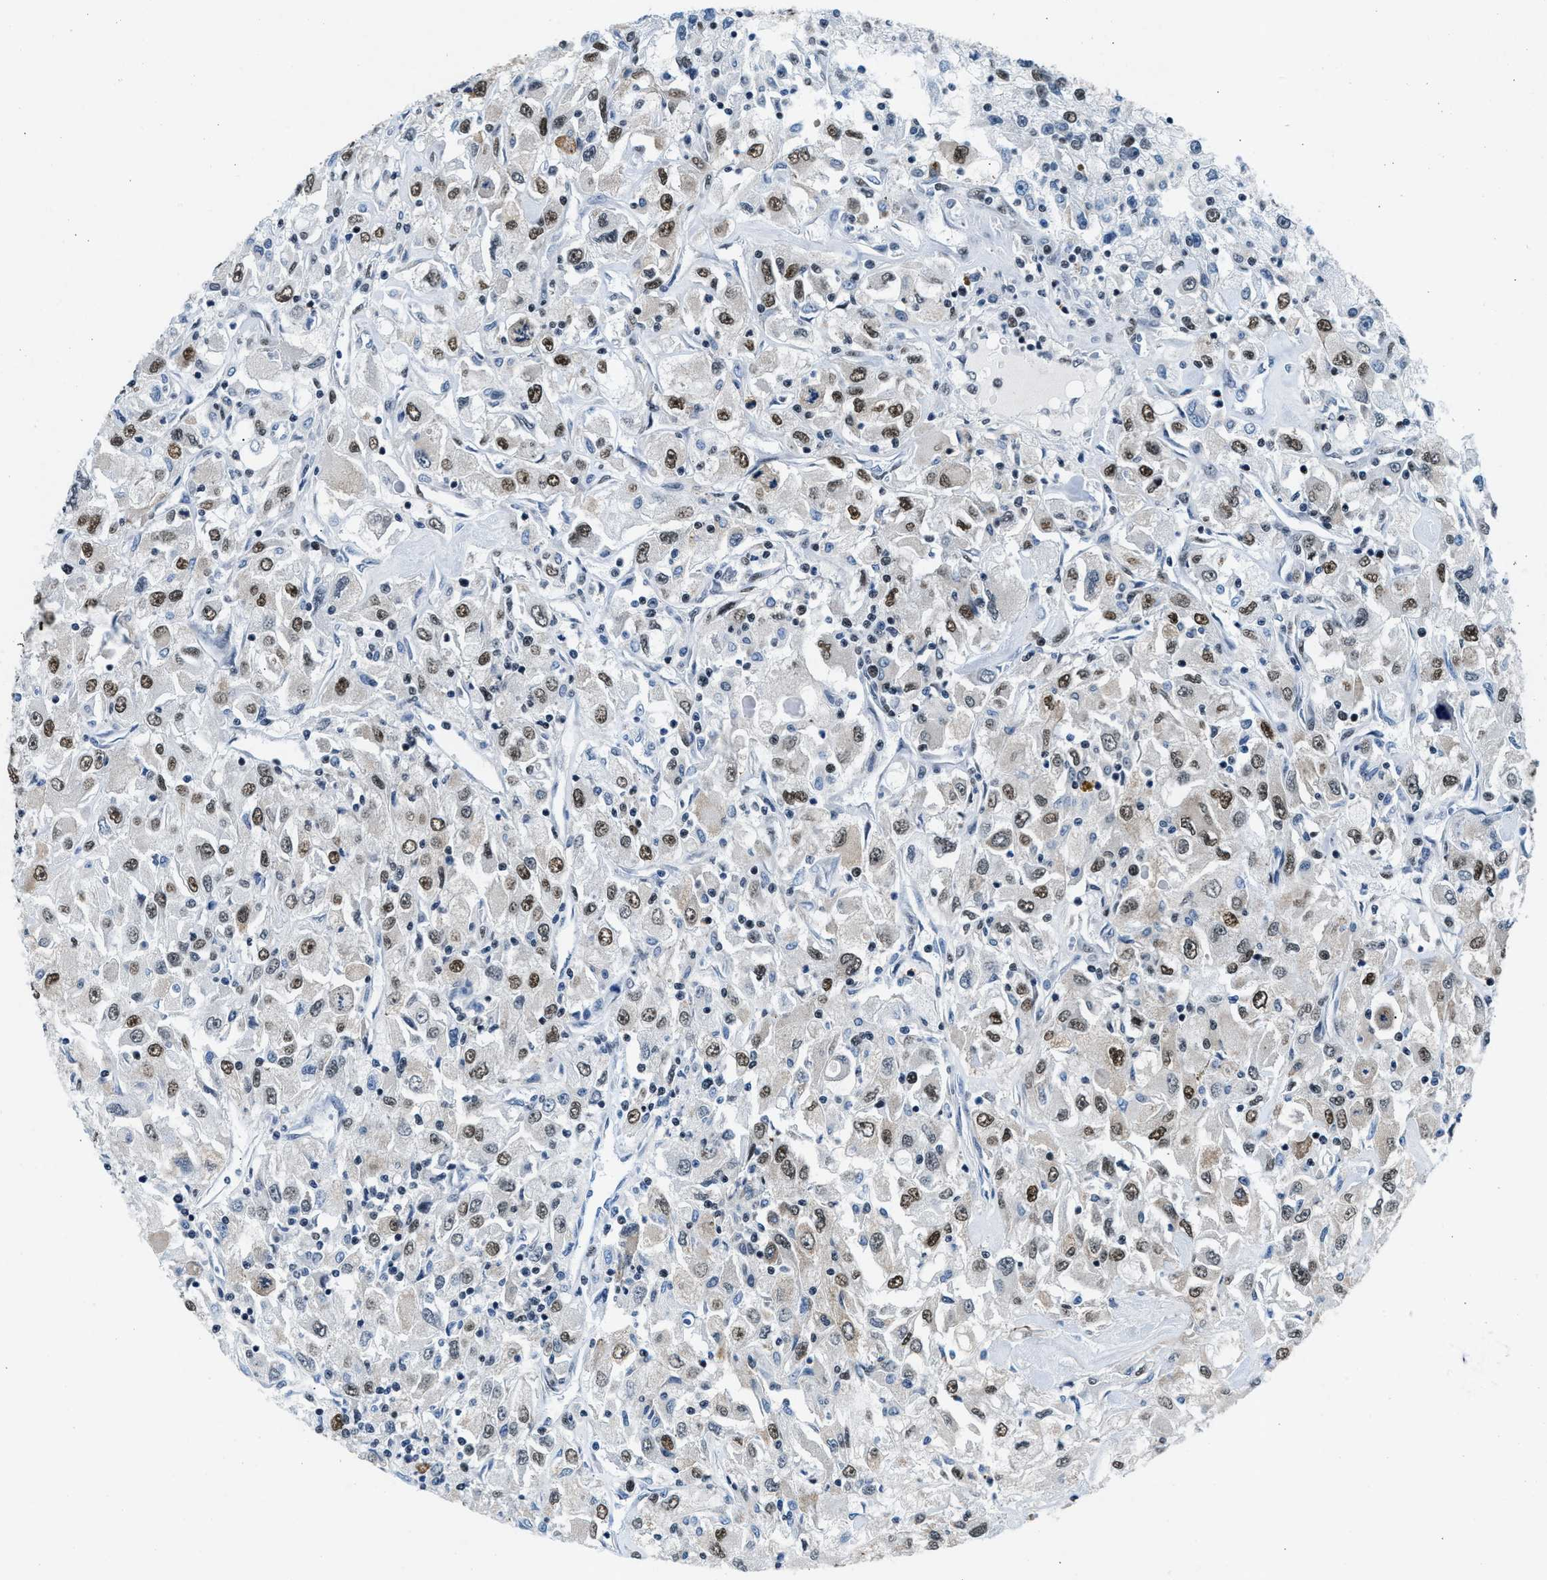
{"staining": {"intensity": "moderate", "quantity": ">75%", "location": "nuclear"}, "tissue": "renal cancer", "cell_type": "Tumor cells", "image_type": "cancer", "snomed": [{"axis": "morphology", "description": "Adenocarcinoma, NOS"}, {"axis": "topography", "description": "Kidney"}], "caption": "Protein staining displays moderate nuclear staining in about >75% of tumor cells in adenocarcinoma (renal).", "gene": "ATF2", "patient": {"sex": "female", "age": 52}}